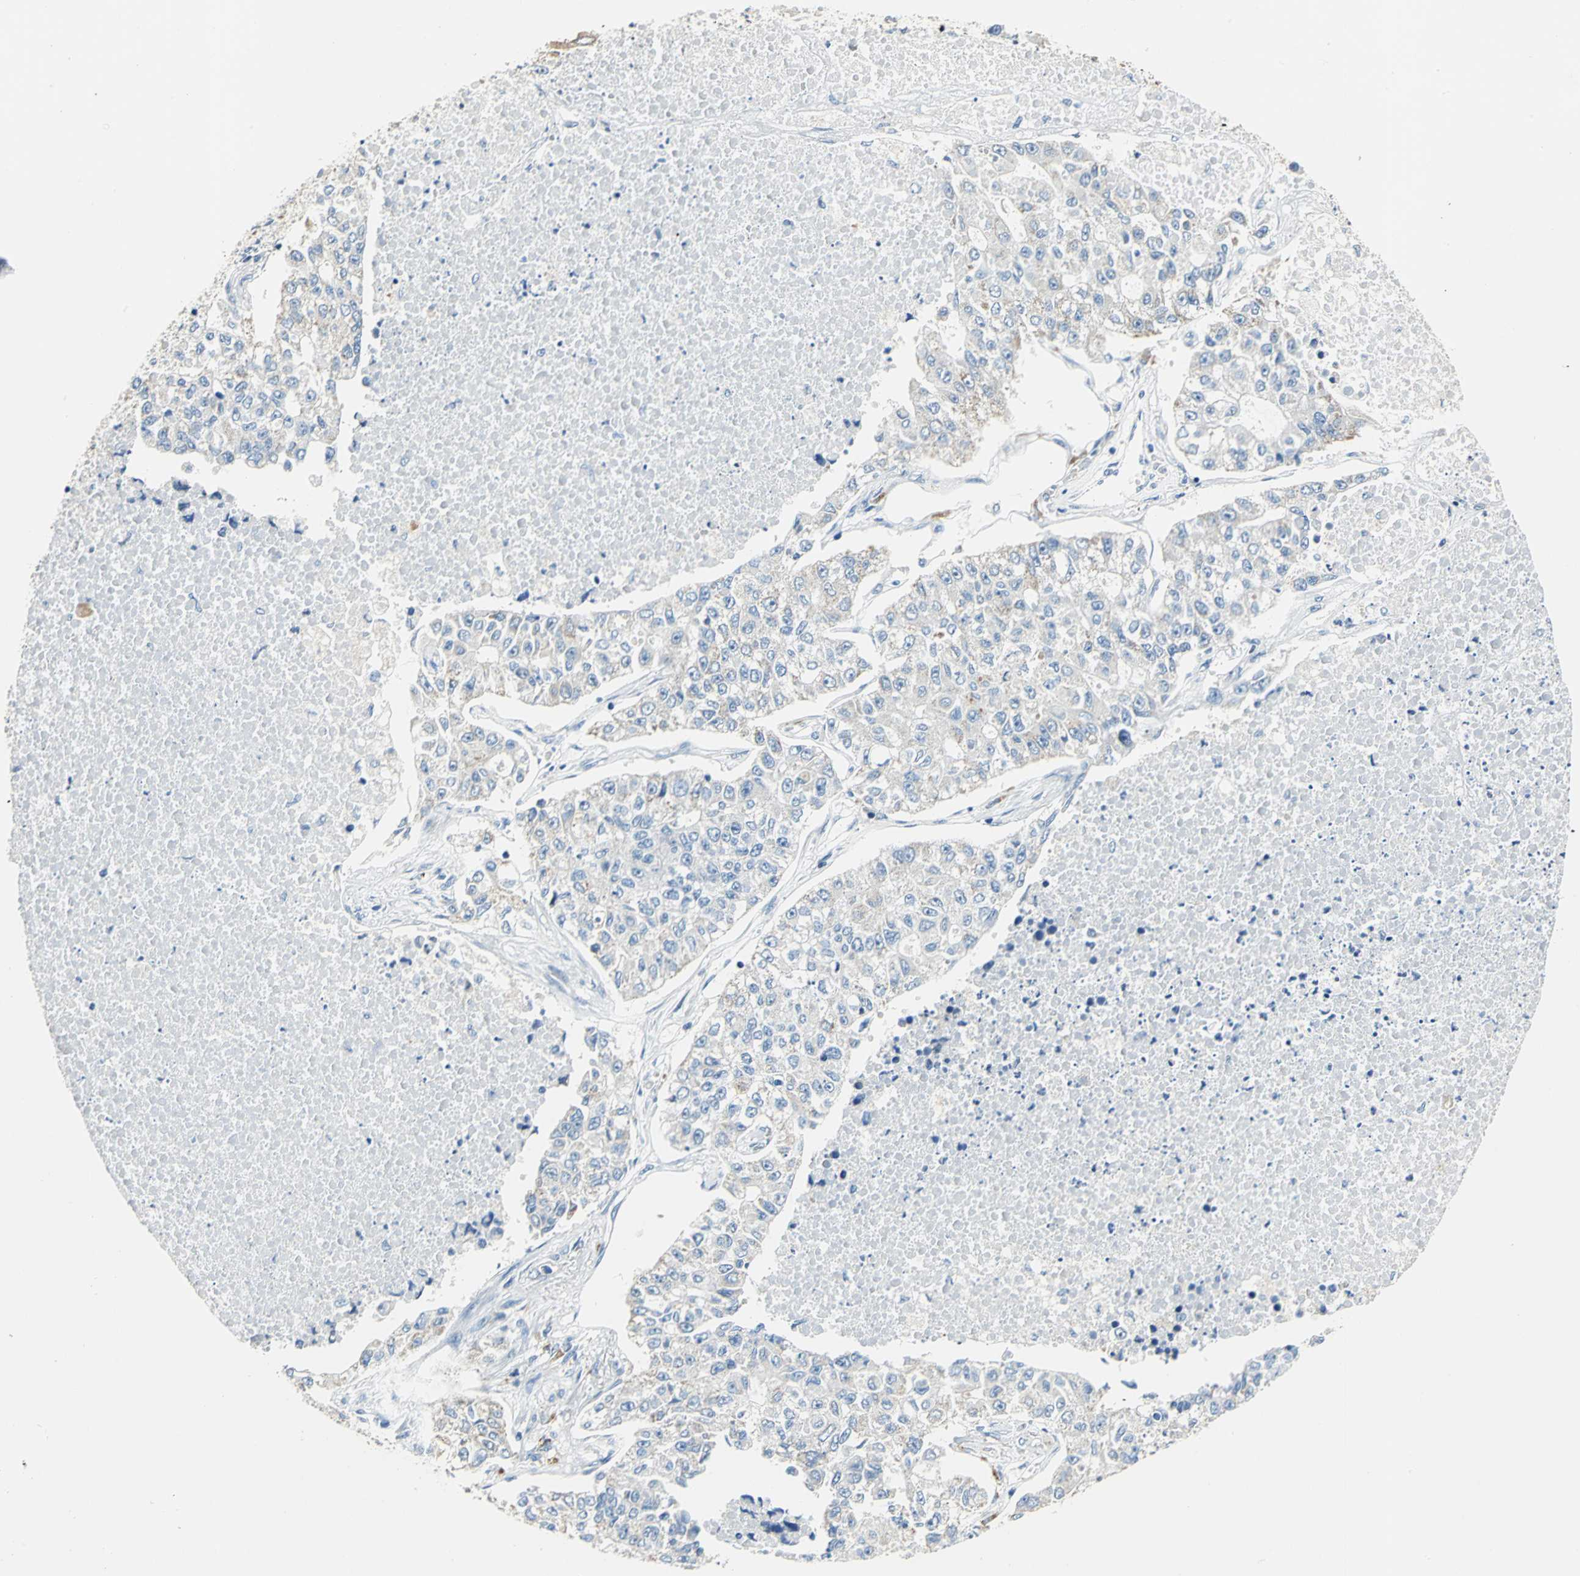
{"staining": {"intensity": "negative", "quantity": "none", "location": "none"}, "tissue": "lung cancer", "cell_type": "Tumor cells", "image_type": "cancer", "snomed": [{"axis": "morphology", "description": "Adenocarcinoma, NOS"}, {"axis": "topography", "description": "Lung"}], "caption": "Protein analysis of lung cancer shows no significant staining in tumor cells. (Brightfield microscopy of DAB (3,3'-diaminobenzidine) IHC at high magnification).", "gene": "RASD2", "patient": {"sex": "male", "age": 49}}